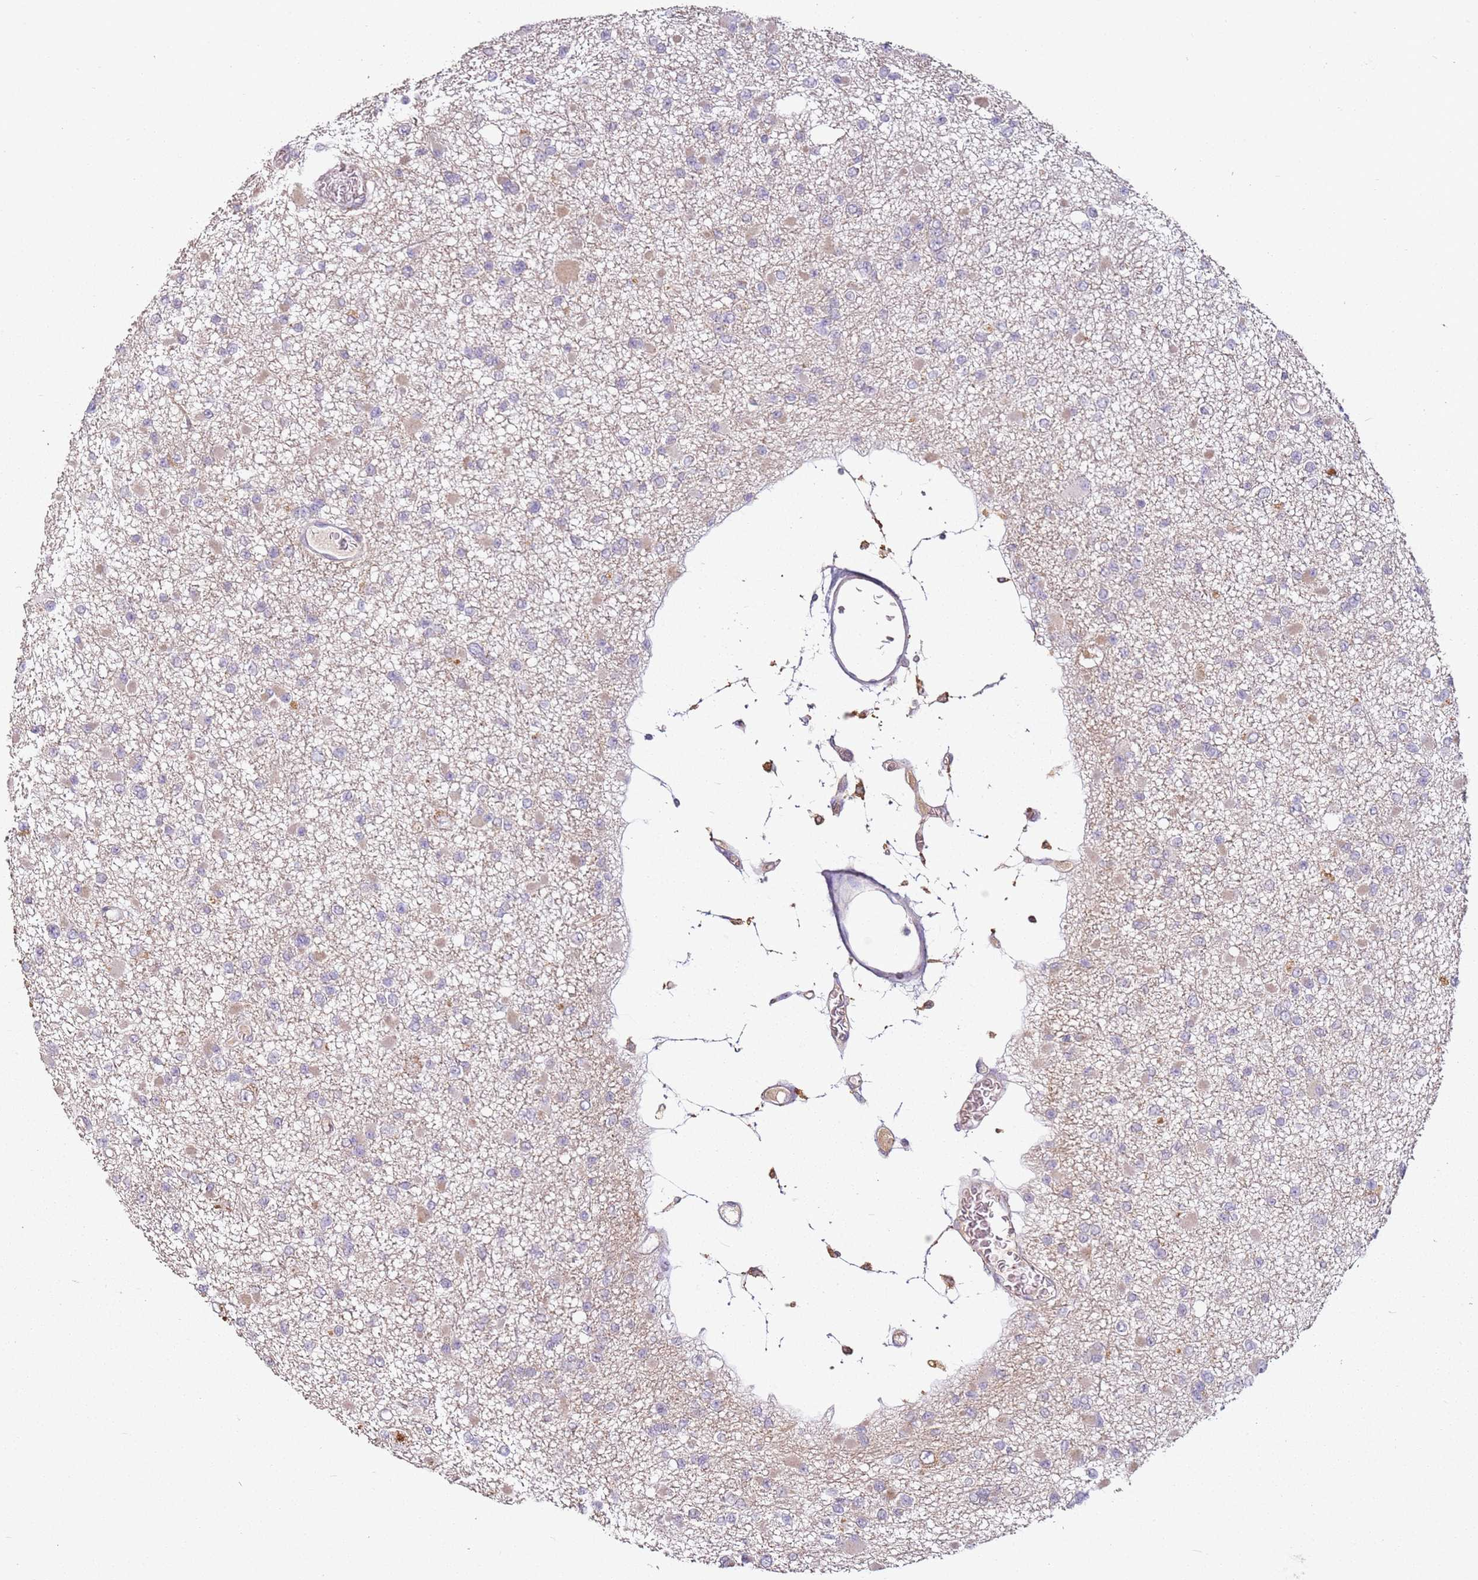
{"staining": {"intensity": "weak", "quantity": "<25%", "location": "cytoplasmic/membranous"}, "tissue": "glioma", "cell_type": "Tumor cells", "image_type": "cancer", "snomed": [{"axis": "morphology", "description": "Glioma, malignant, Low grade"}, {"axis": "topography", "description": "Brain"}], "caption": "IHC of malignant glioma (low-grade) displays no positivity in tumor cells.", "gene": "MDH1", "patient": {"sex": "female", "age": 22}}